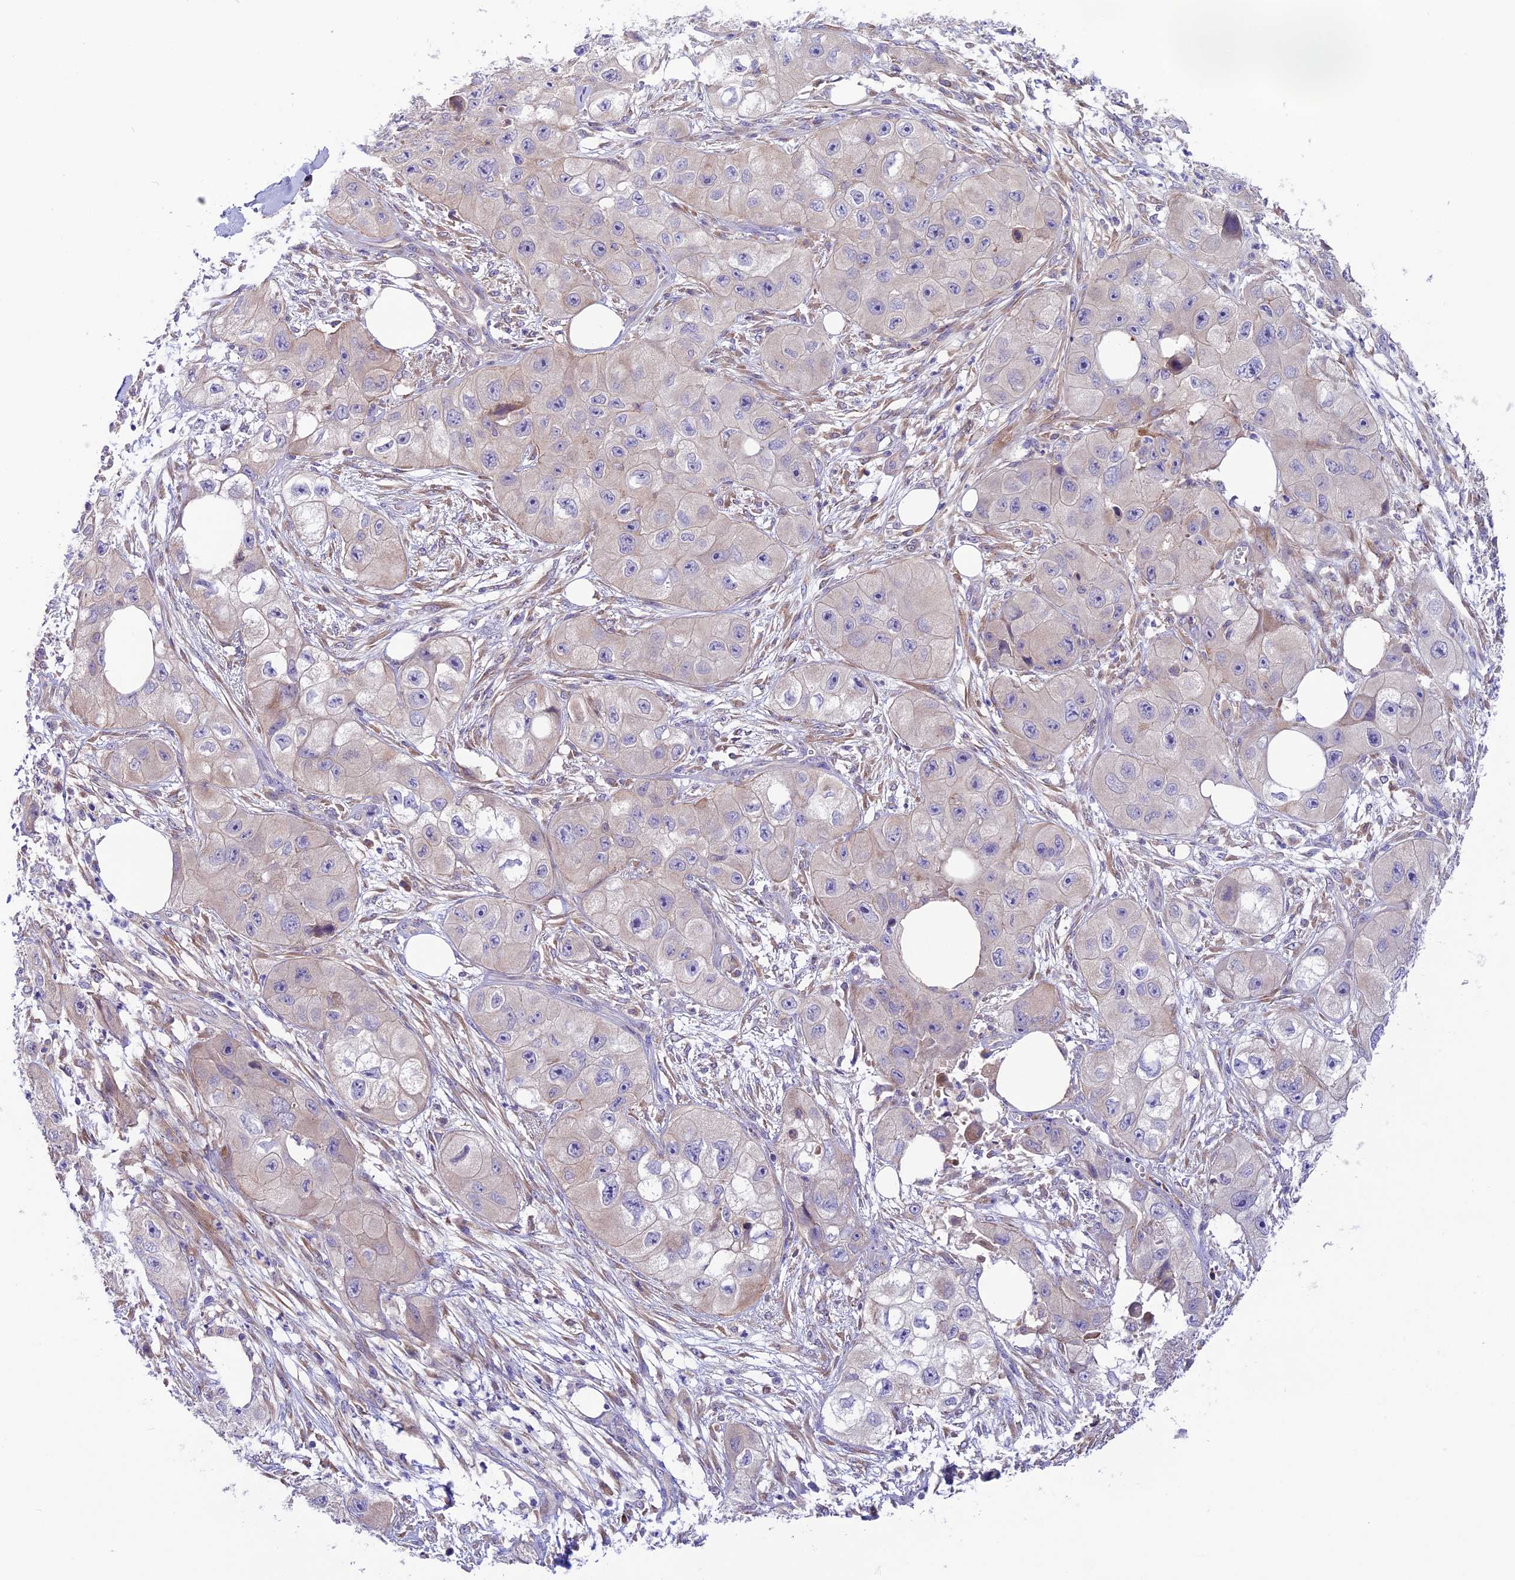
{"staining": {"intensity": "negative", "quantity": "none", "location": "none"}, "tissue": "skin cancer", "cell_type": "Tumor cells", "image_type": "cancer", "snomed": [{"axis": "morphology", "description": "Squamous cell carcinoma, NOS"}, {"axis": "topography", "description": "Skin"}, {"axis": "topography", "description": "Subcutis"}], "caption": "An immunohistochemistry image of skin cancer is shown. There is no staining in tumor cells of skin cancer.", "gene": "COG8", "patient": {"sex": "male", "age": 73}}